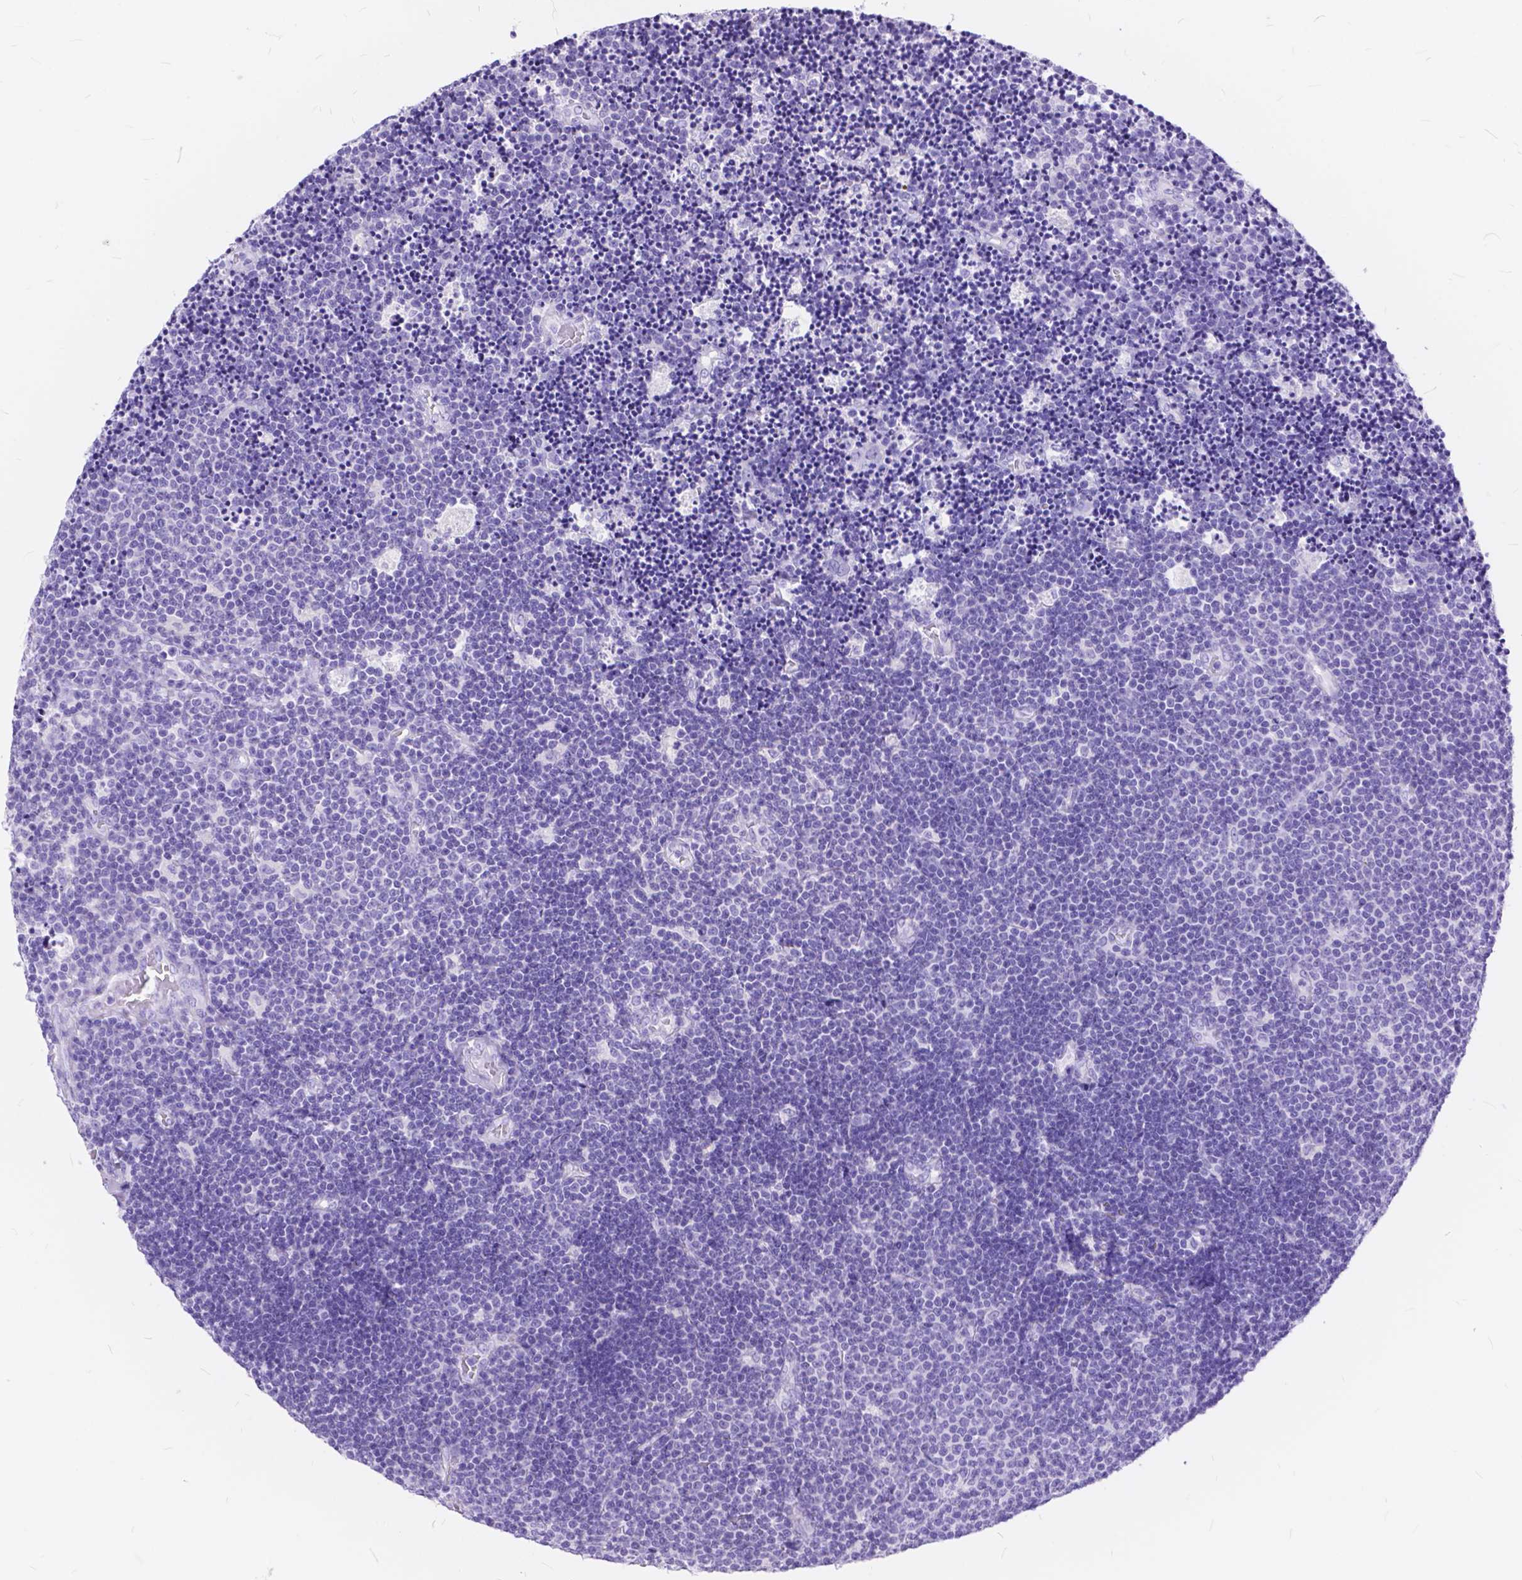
{"staining": {"intensity": "negative", "quantity": "none", "location": "none"}, "tissue": "lymphoma", "cell_type": "Tumor cells", "image_type": "cancer", "snomed": [{"axis": "morphology", "description": "Malignant lymphoma, non-Hodgkin's type, Low grade"}, {"axis": "topography", "description": "Brain"}], "caption": "A high-resolution image shows IHC staining of lymphoma, which exhibits no significant positivity in tumor cells.", "gene": "FOXL2", "patient": {"sex": "female", "age": 66}}